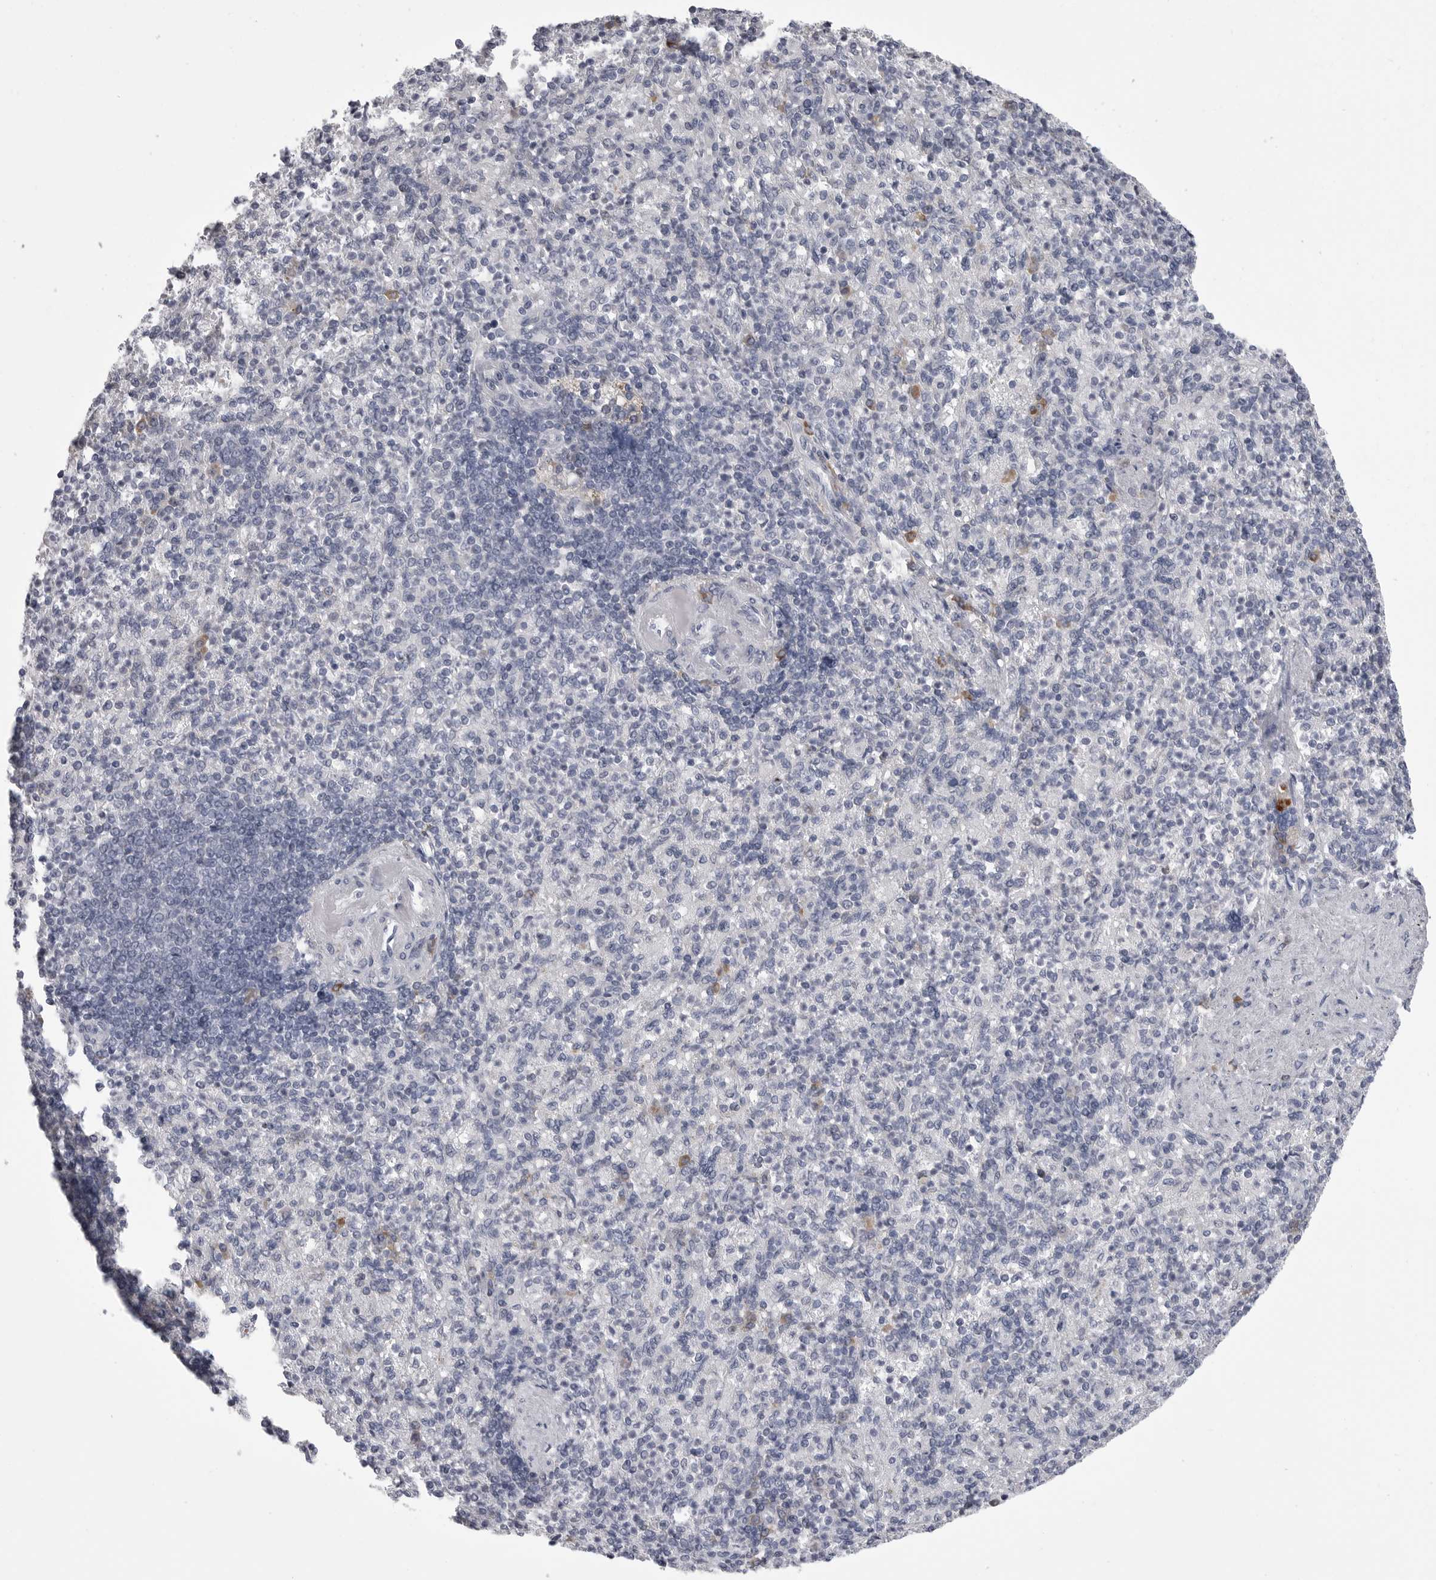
{"staining": {"intensity": "moderate", "quantity": "<25%", "location": "cytoplasmic/membranous"}, "tissue": "spleen", "cell_type": "Cells in red pulp", "image_type": "normal", "snomed": [{"axis": "morphology", "description": "Normal tissue, NOS"}, {"axis": "topography", "description": "Spleen"}], "caption": "Protein positivity by IHC reveals moderate cytoplasmic/membranous expression in about <25% of cells in red pulp in normal spleen.", "gene": "FKBP2", "patient": {"sex": "female", "age": 74}}